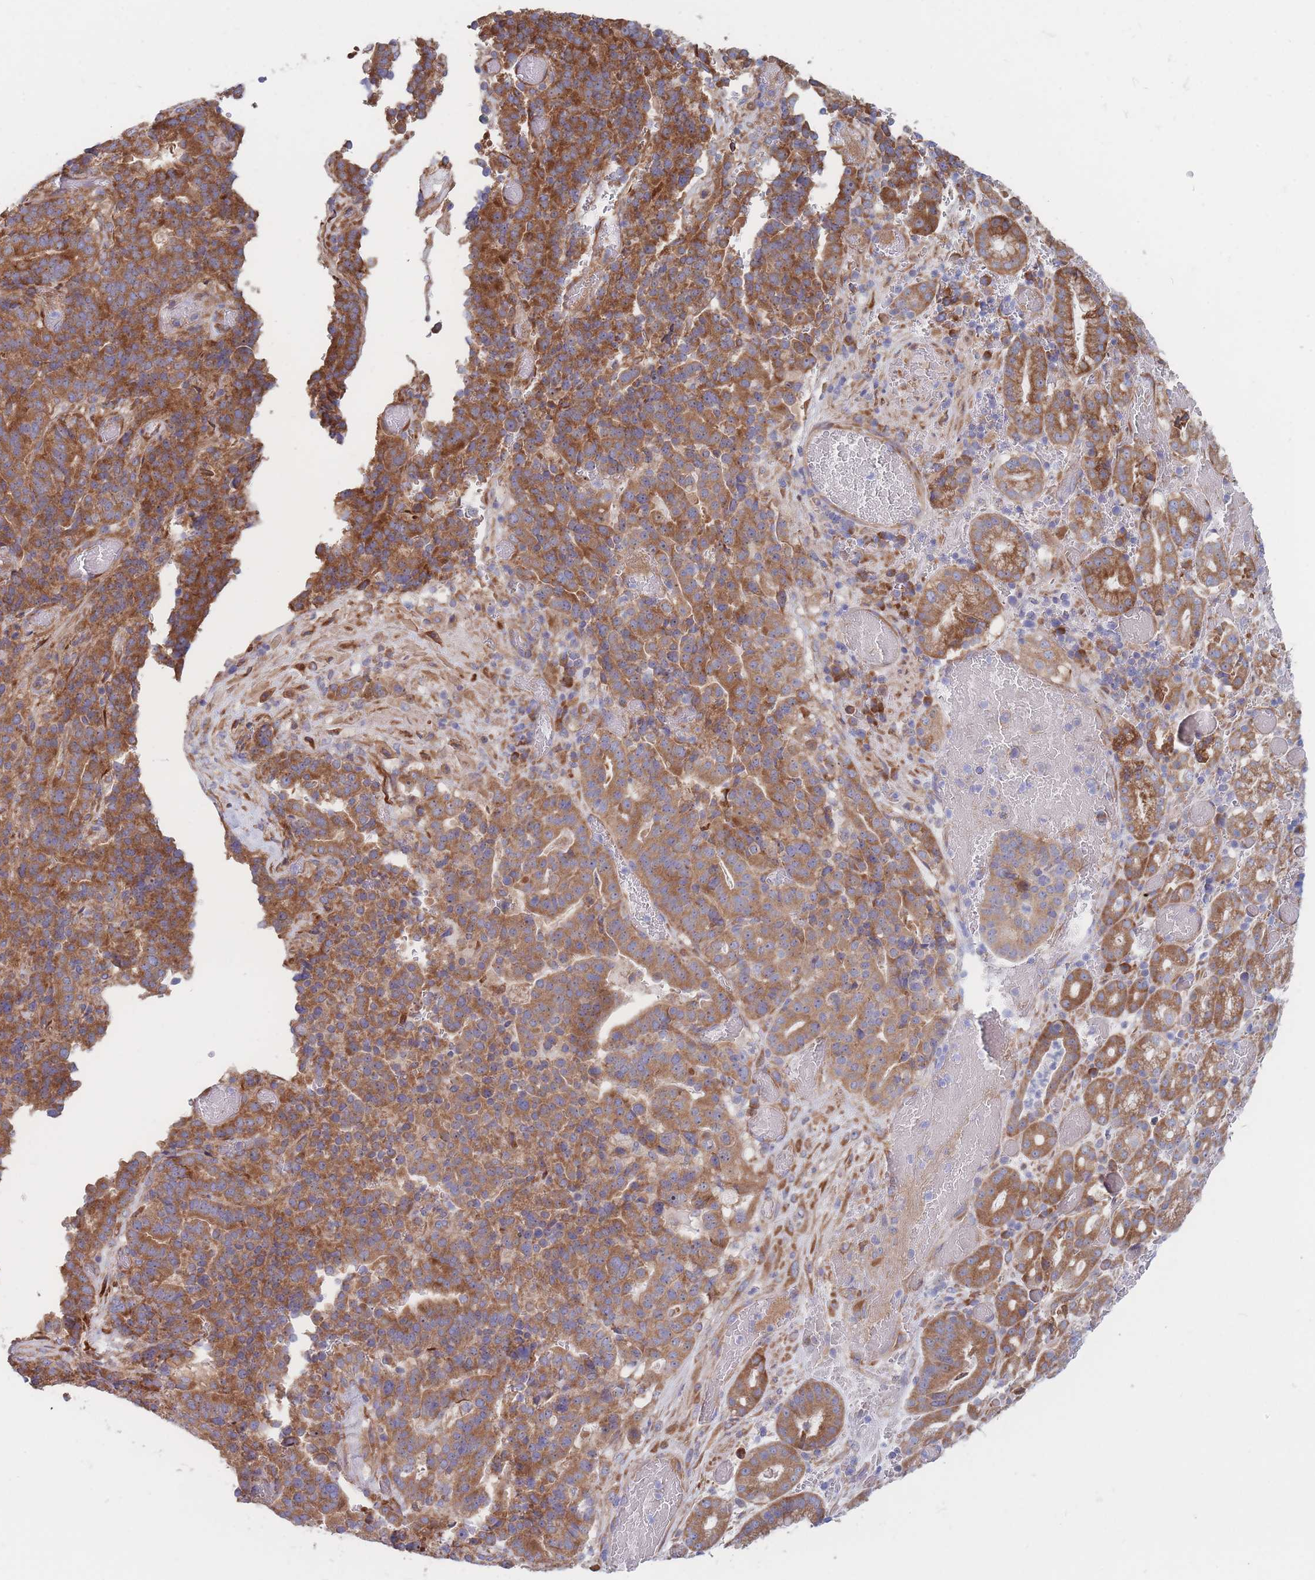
{"staining": {"intensity": "moderate", "quantity": ">75%", "location": "cytoplasmic/membranous"}, "tissue": "stomach cancer", "cell_type": "Tumor cells", "image_type": "cancer", "snomed": [{"axis": "morphology", "description": "Adenocarcinoma, NOS"}, {"axis": "topography", "description": "Stomach"}], "caption": "DAB (3,3'-diaminobenzidine) immunohistochemical staining of adenocarcinoma (stomach) reveals moderate cytoplasmic/membranous protein staining in about >75% of tumor cells. (Stains: DAB (3,3'-diaminobenzidine) in brown, nuclei in blue, Microscopy: brightfield microscopy at high magnification).", "gene": "RPL8", "patient": {"sex": "male", "age": 48}}